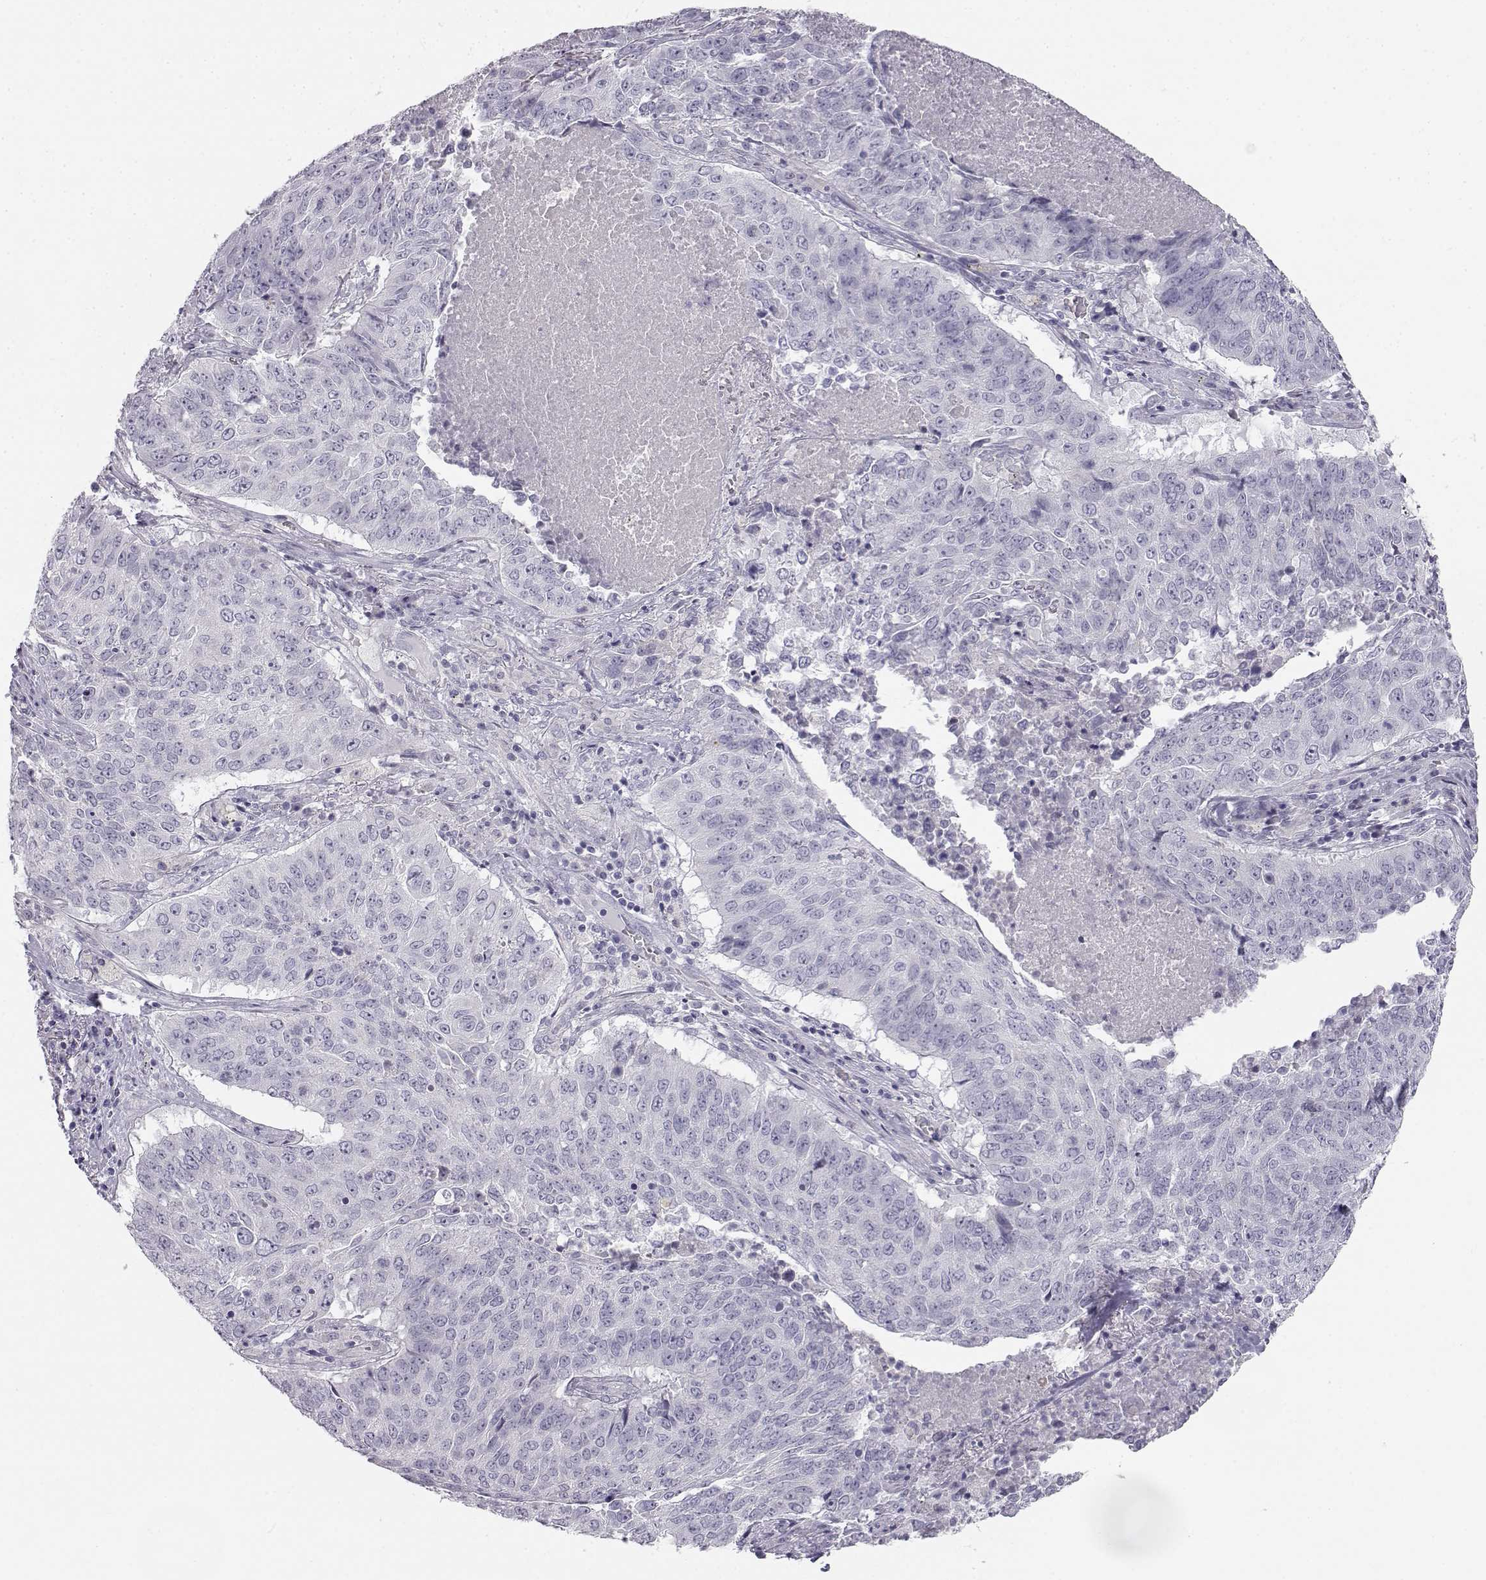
{"staining": {"intensity": "negative", "quantity": "none", "location": "none"}, "tissue": "lung cancer", "cell_type": "Tumor cells", "image_type": "cancer", "snomed": [{"axis": "morphology", "description": "Normal tissue, NOS"}, {"axis": "morphology", "description": "Squamous cell carcinoma, NOS"}, {"axis": "topography", "description": "Bronchus"}, {"axis": "topography", "description": "Lung"}], "caption": "The immunohistochemistry histopathology image has no significant expression in tumor cells of lung cancer (squamous cell carcinoma) tissue.", "gene": "MYCBPAP", "patient": {"sex": "male", "age": 64}}